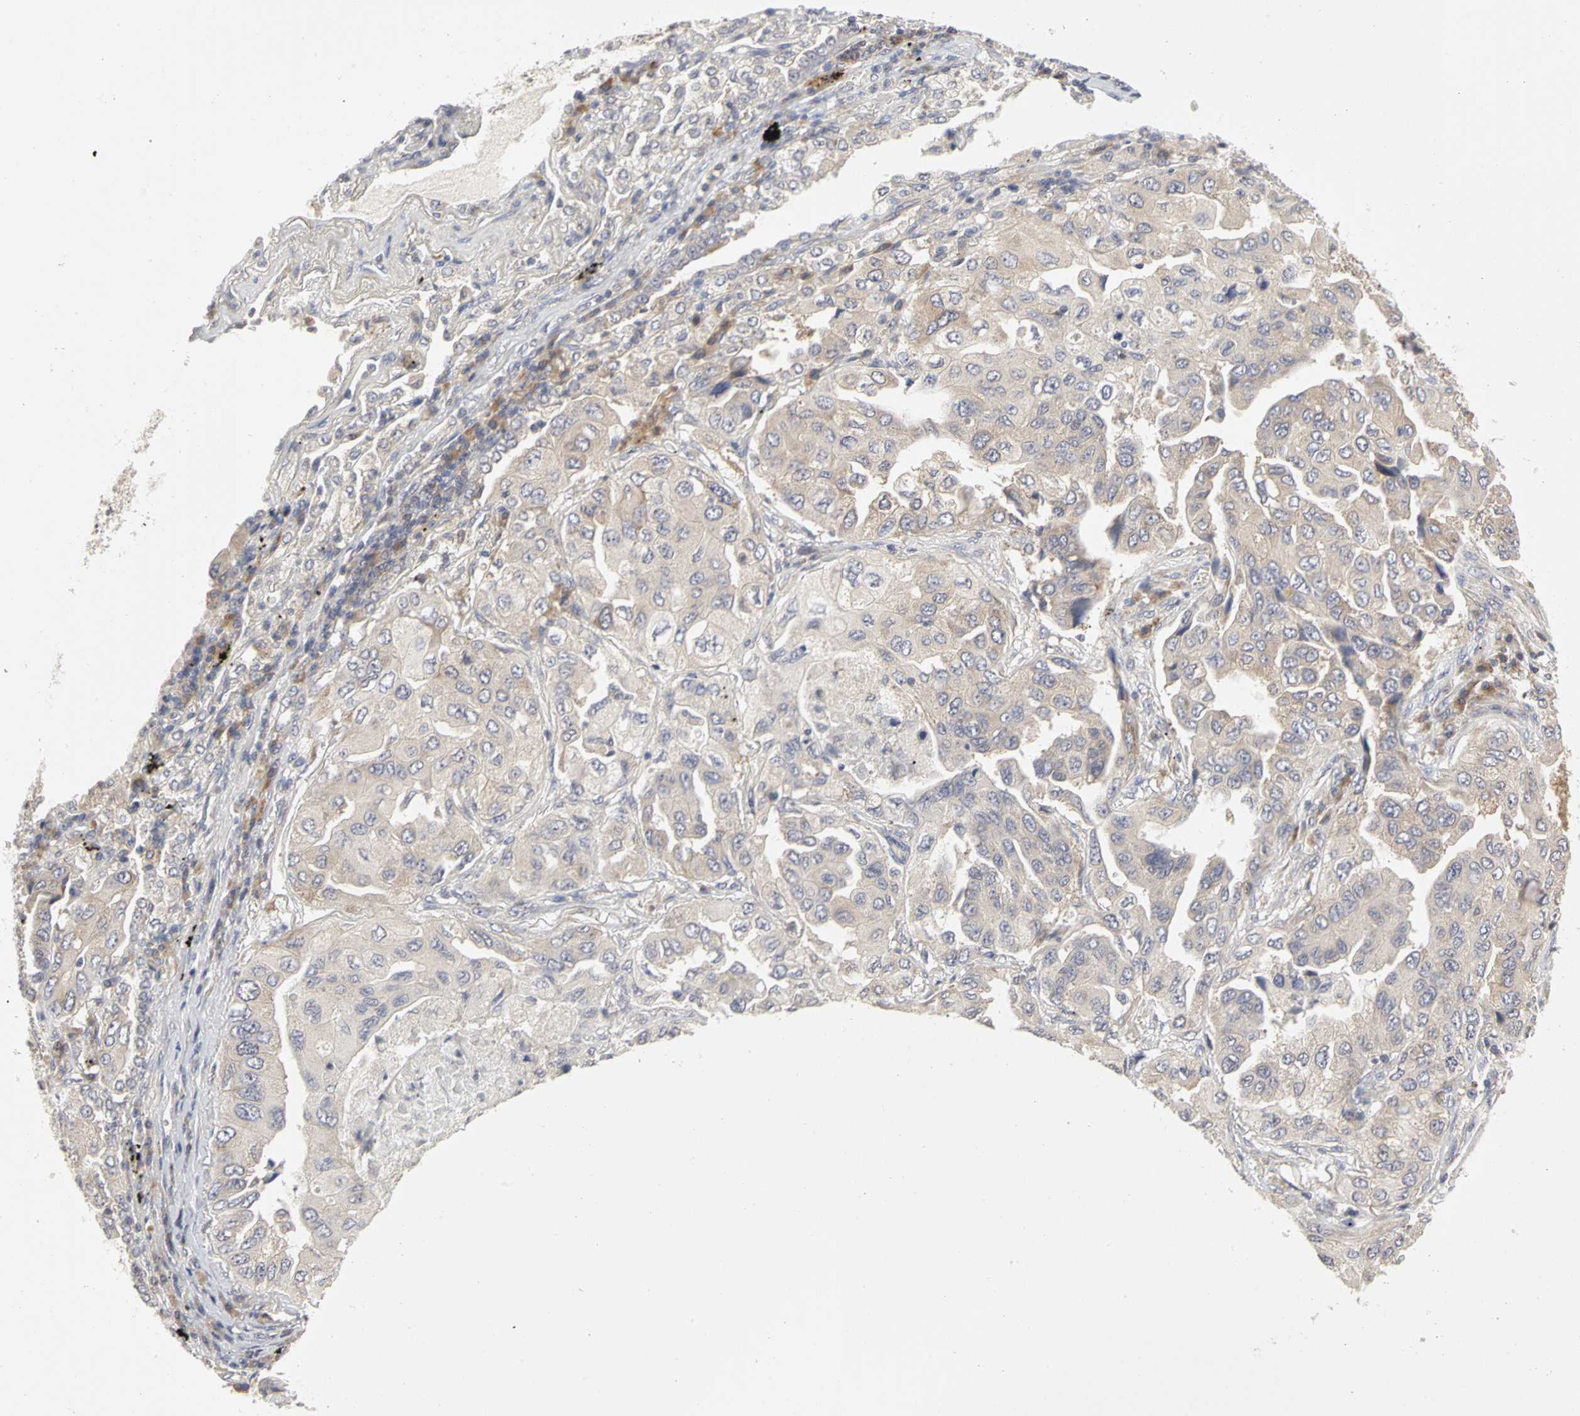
{"staining": {"intensity": "weak", "quantity": "25%-75%", "location": "cytoplasmic/membranous"}, "tissue": "lung cancer", "cell_type": "Tumor cells", "image_type": "cancer", "snomed": [{"axis": "morphology", "description": "Adenocarcinoma, NOS"}, {"axis": "topography", "description": "Lung"}], "caption": "Protein expression analysis of human lung cancer reveals weak cytoplasmic/membranous expression in approximately 25%-75% of tumor cells.", "gene": "IRAK1", "patient": {"sex": "female", "age": 65}}